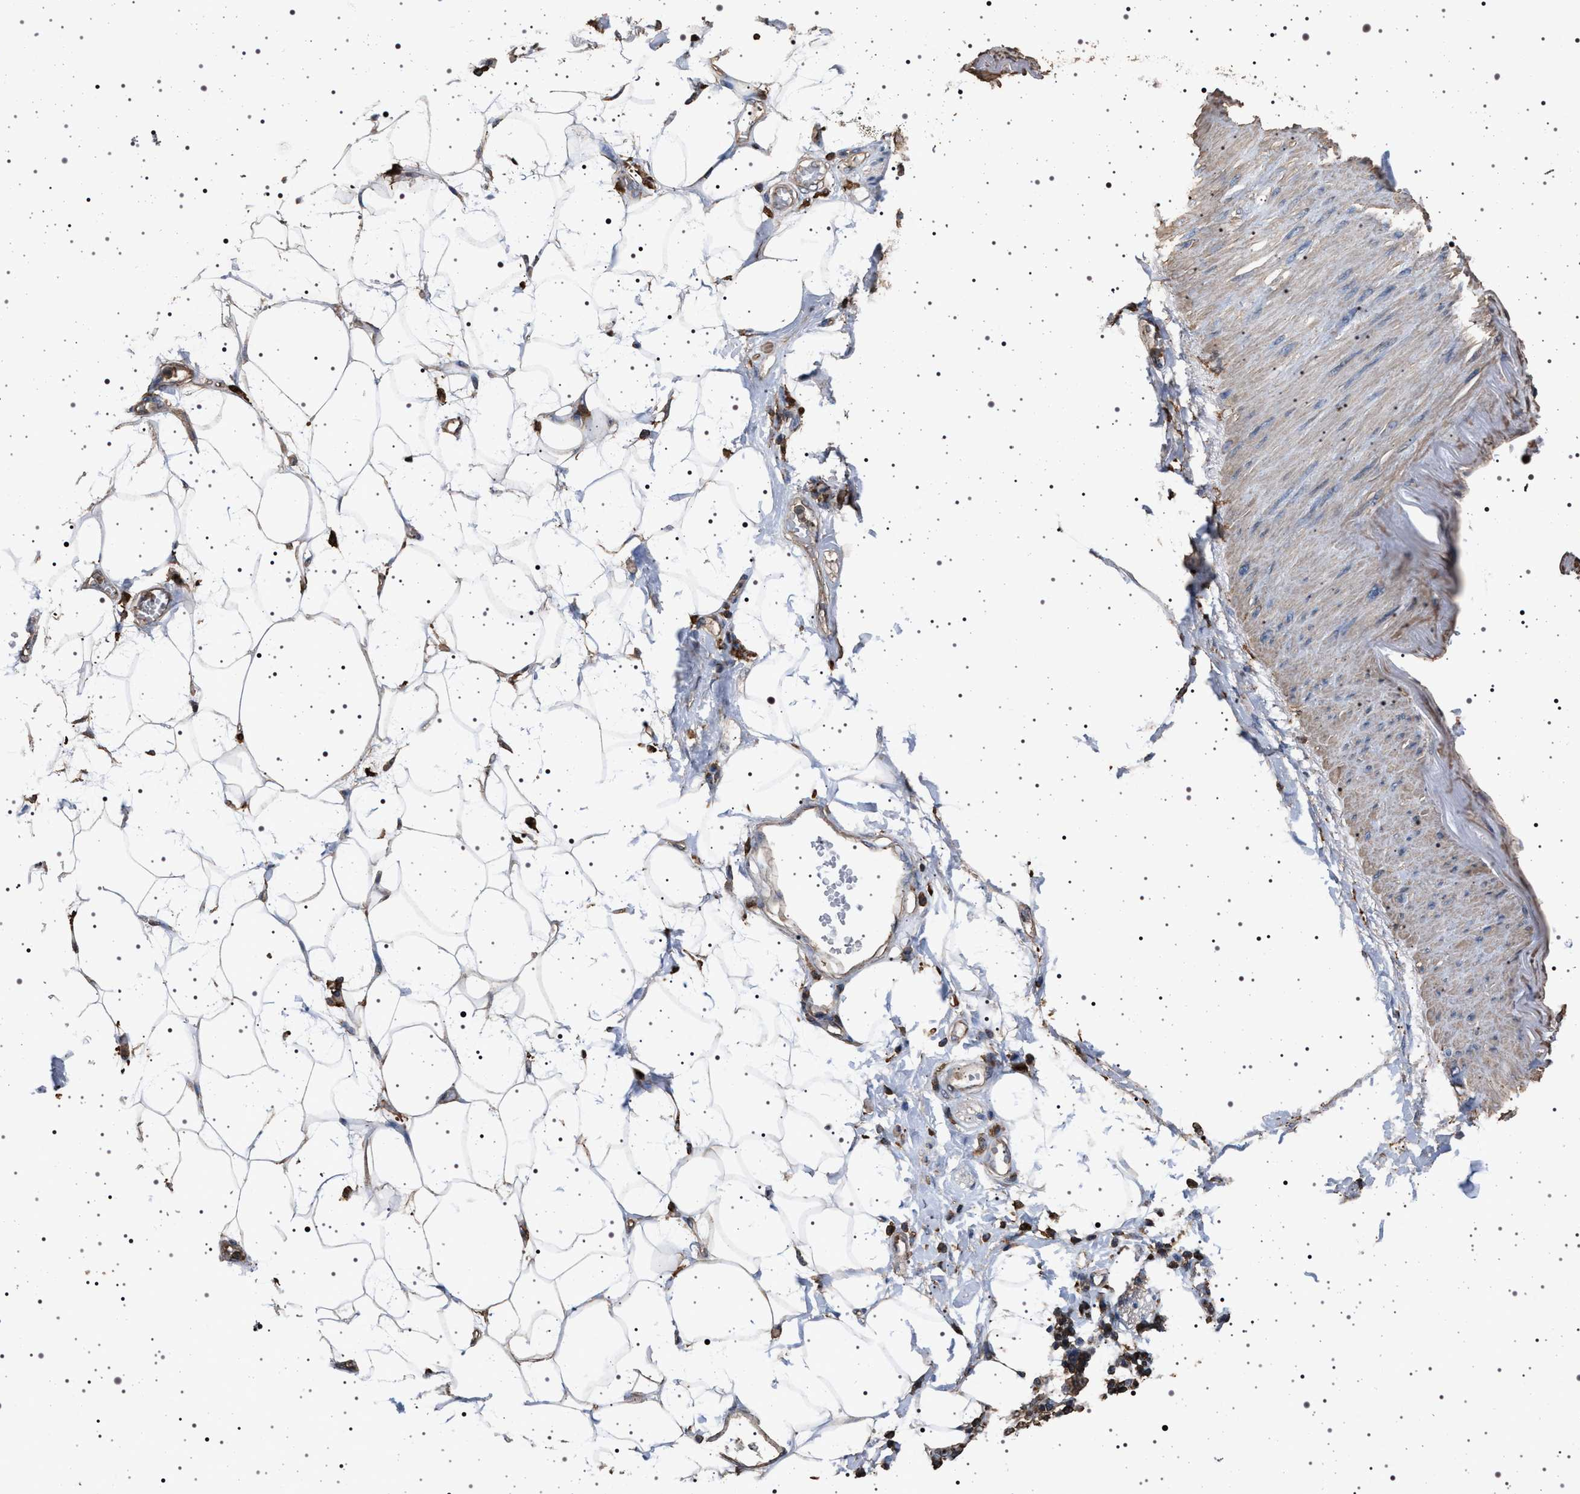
{"staining": {"intensity": "weak", "quantity": "<25%", "location": "cytoplasmic/membranous"}, "tissue": "adipose tissue", "cell_type": "Adipocytes", "image_type": "normal", "snomed": [{"axis": "morphology", "description": "Normal tissue, NOS"}, {"axis": "morphology", "description": "Adenocarcinoma, NOS"}, {"axis": "topography", "description": "Duodenum"}, {"axis": "topography", "description": "Peripheral nerve tissue"}], "caption": "IHC of unremarkable adipose tissue reveals no positivity in adipocytes.", "gene": "SMAP2", "patient": {"sex": "female", "age": 60}}